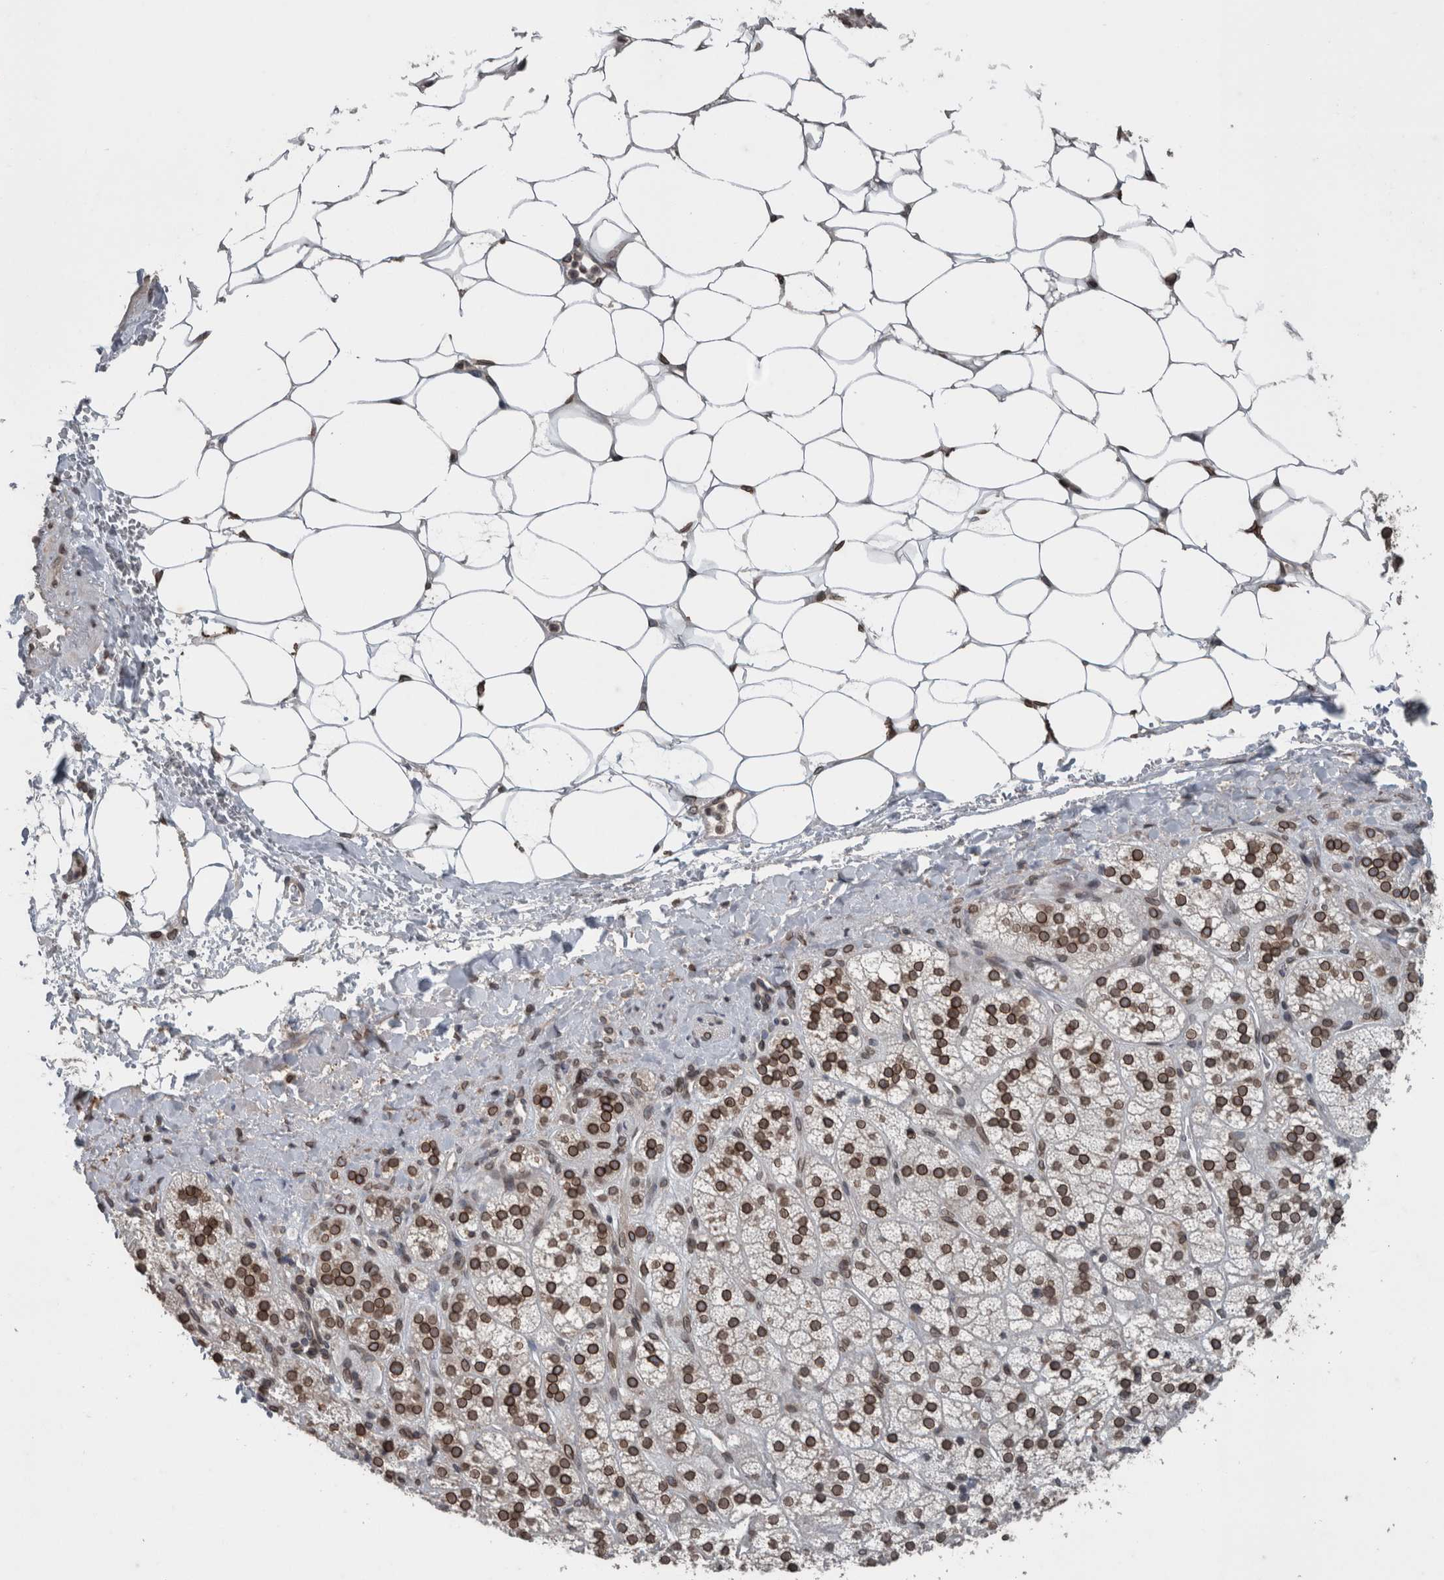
{"staining": {"intensity": "strong", "quantity": "25%-75%", "location": "cytoplasmic/membranous,nuclear"}, "tissue": "adrenal gland", "cell_type": "Glandular cells", "image_type": "normal", "snomed": [{"axis": "morphology", "description": "Normal tissue, NOS"}, {"axis": "topography", "description": "Adrenal gland"}], "caption": "Immunohistochemical staining of unremarkable adrenal gland reveals high levels of strong cytoplasmic/membranous,nuclear expression in approximately 25%-75% of glandular cells. Immunohistochemistry stains the protein of interest in brown and the nuclei are stained blue.", "gene": "RANBP2", "patient": {"sex": "male", "age": 56}}